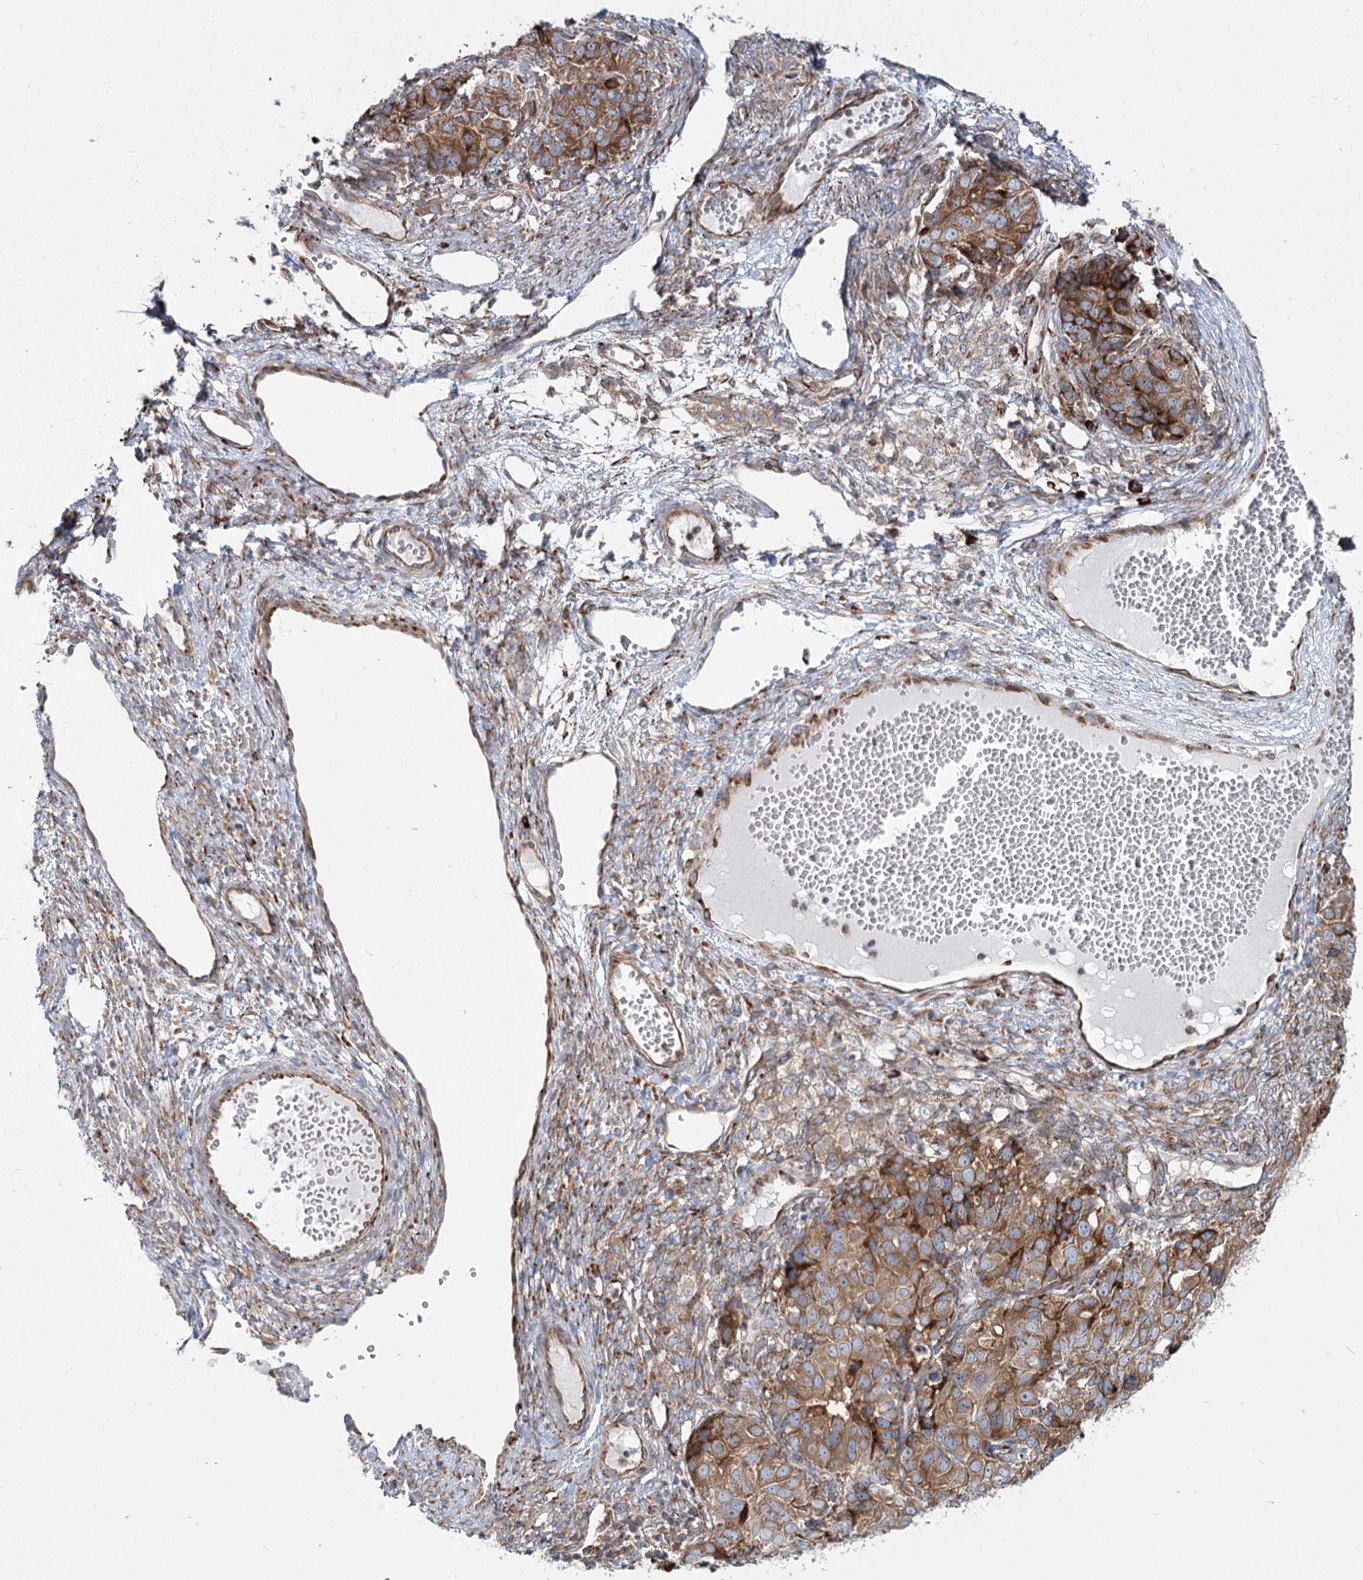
{"staining": {"intensity": "moderate", "quantity": ">75%", "location": "cytoplasmic/membranous"}, "tissue": "ovarian cancer", "cell_type": "Tumor cells", "image_type": "cancer", "snomed": [{"axis": "morphology", "description": "Carcinoma, endometroid"}, {"axis": "topography", "description": "Ovary"}], "caption": "DAB (3,3'-diaminobenzidine) immunohistochemical staining of ovarian cancer shows moderate cytoplasmic/membranous protein staining in approximately >75% of tumor cells.", "gene": "POGLUT1", "patient": {"sex": "female", "age": 51}}